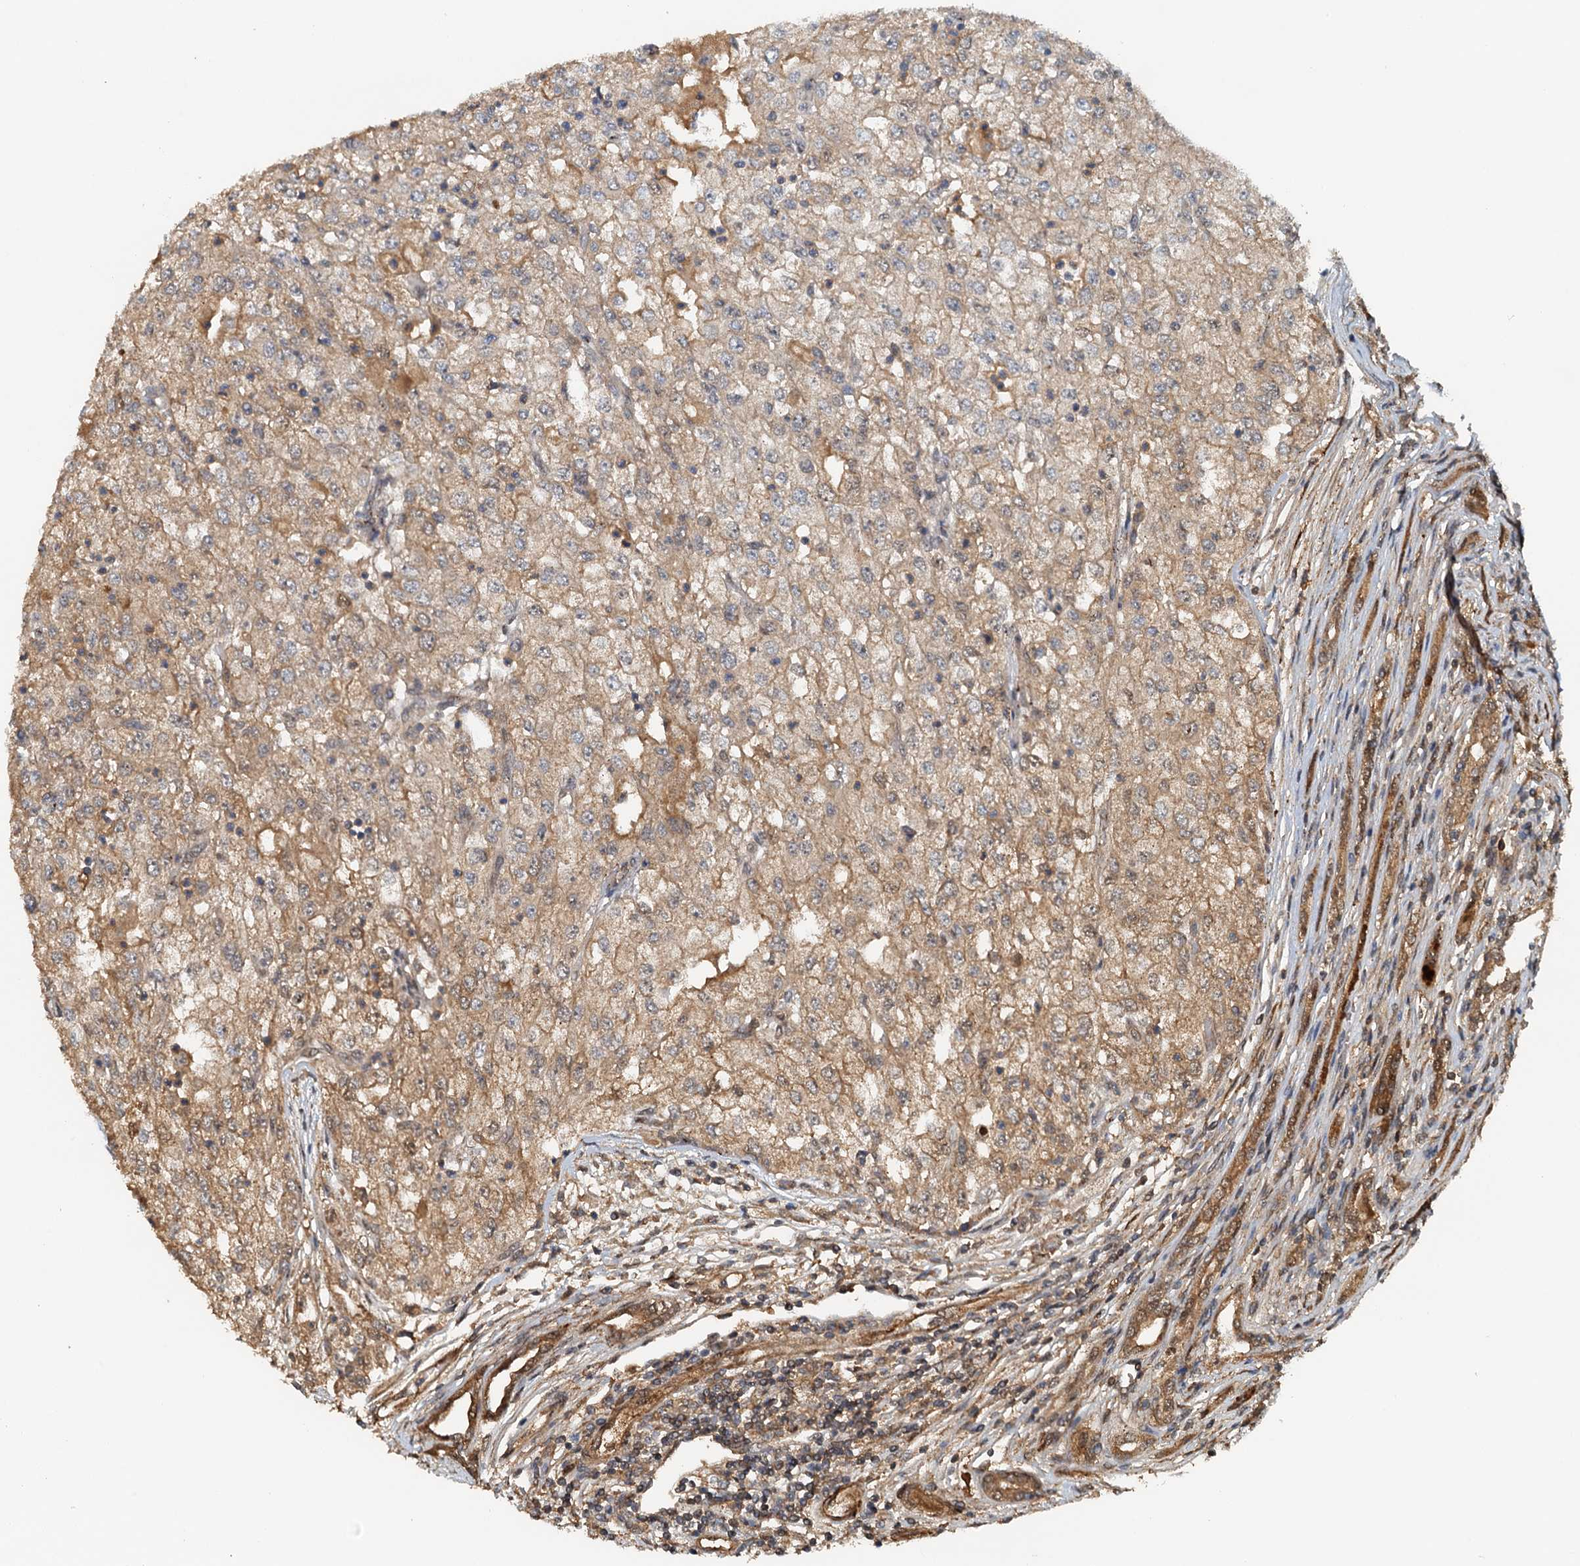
{"staining": {"intensity": "moderate", "quantity": "25%-75%", "location": "cytoplasmic/membranous"}, "tissue": "renal cancer", "cell_type": "Tumor cells", "image_type": "cancer", "snomed": [{"axis": "morphology", "description": "Adenocarcinoma, NOS"}, {"axis": "topography", "description": "Kidney"}], "caption": "Moderate cytoplasmic/membranous expression for a protein is present in about 25%-75% of tumor cells of renal adenocarcinoma using immunohistochemistry.", "gene": "UBL7", "patient": {"sex": "female", "age": 54}}